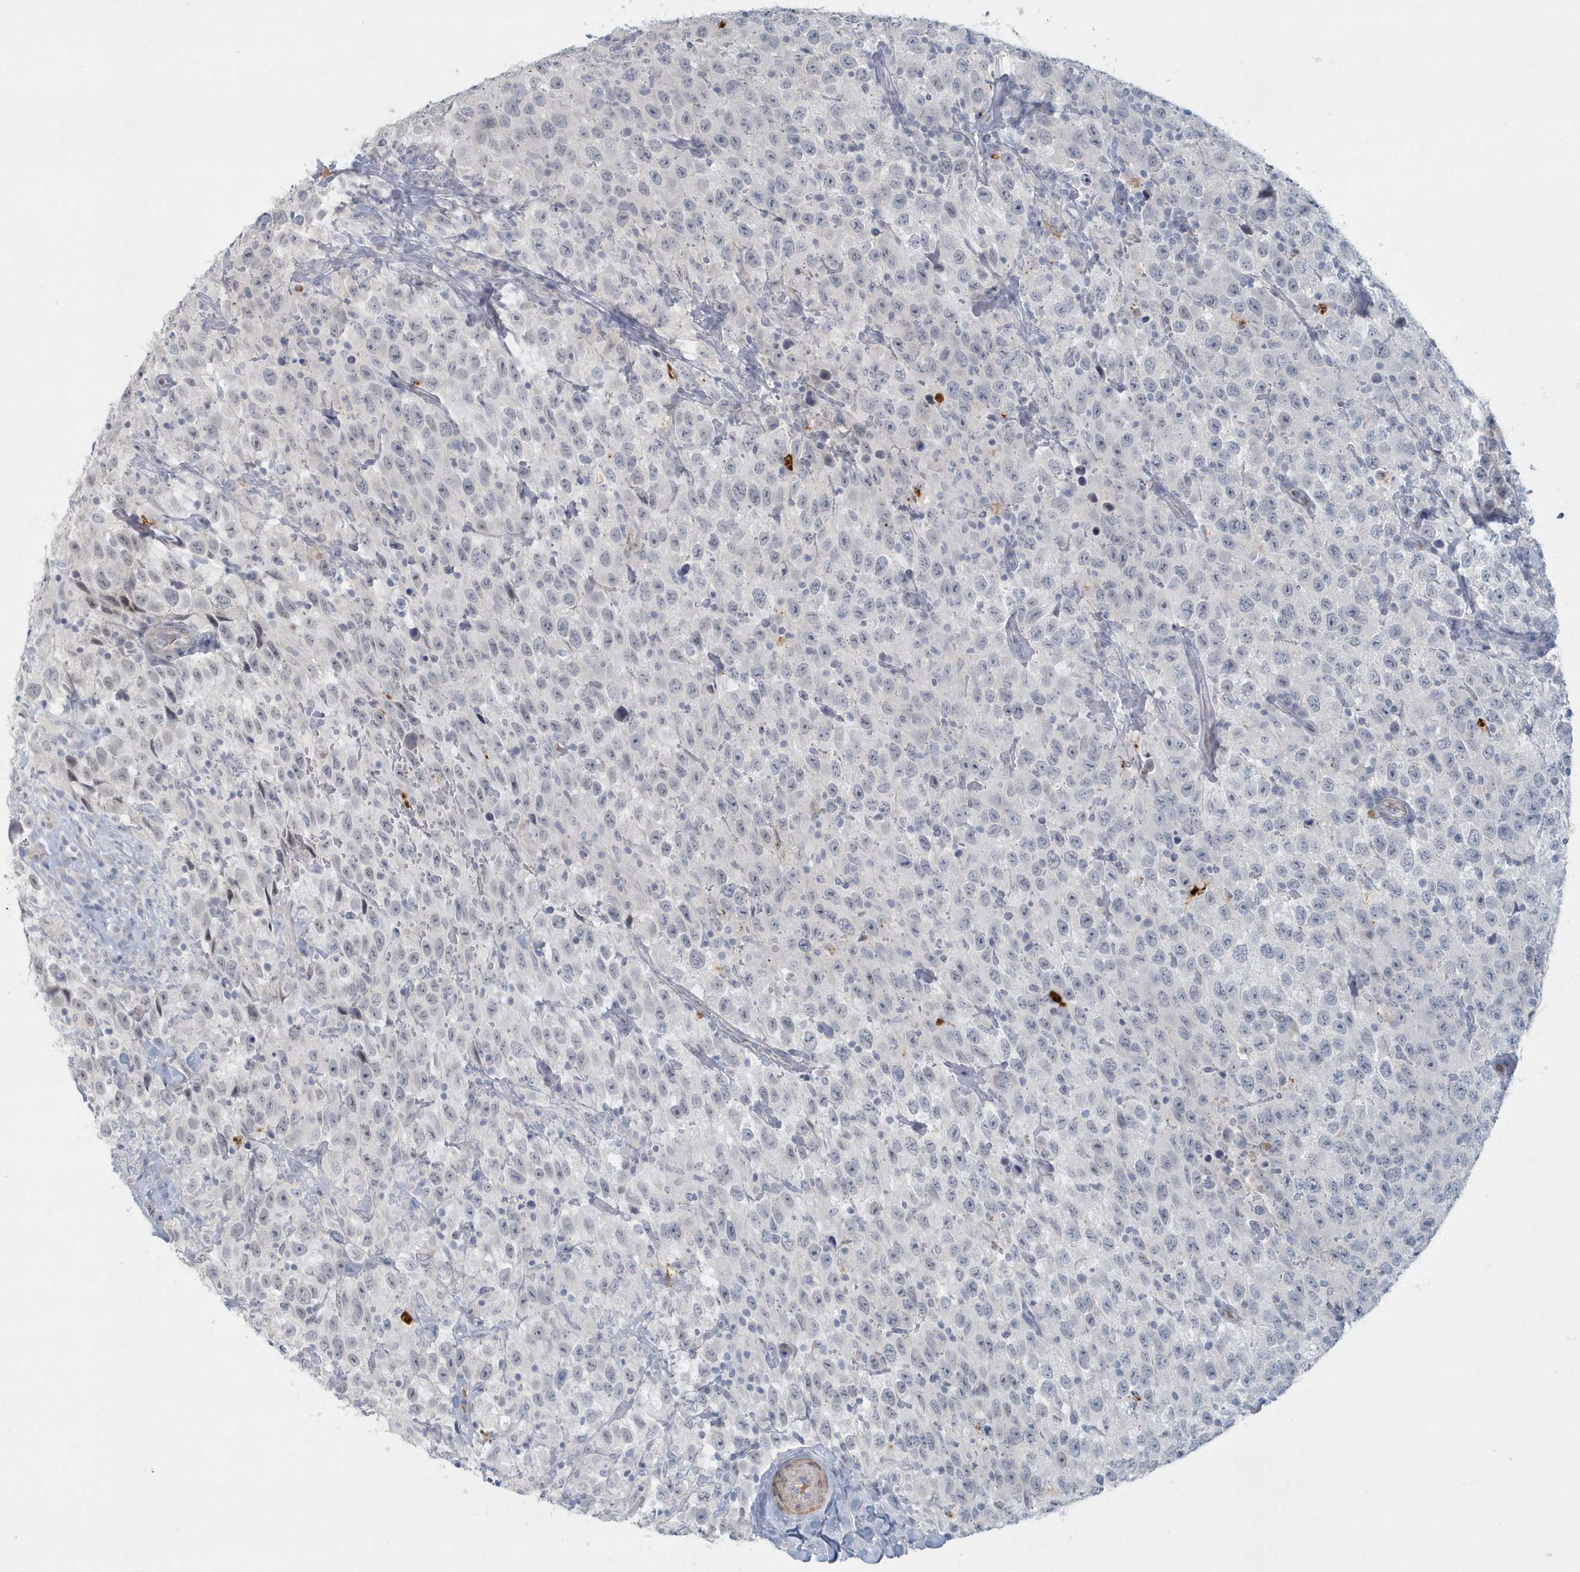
{"staining": {"intensity": "negative", "quantity": "none", "location": "none"}, "tissue": "testis cancer", "cell_type": "Tumor cells", "image_type": "cancer", "snomed": [{"axis": "morphology", "description": "Seminoma, NOS"}, {"axis": "topography", "description": "Testis"}], "caption": "This is a photomicrograph of IHC staining of testis cancer (seminoma), which shows no positivity in tumor cells. (Brightfield microscopy of DAB IHC at high magnification).", "gene": "MYOT", "patient": {"sex": "male", "age": 41}}